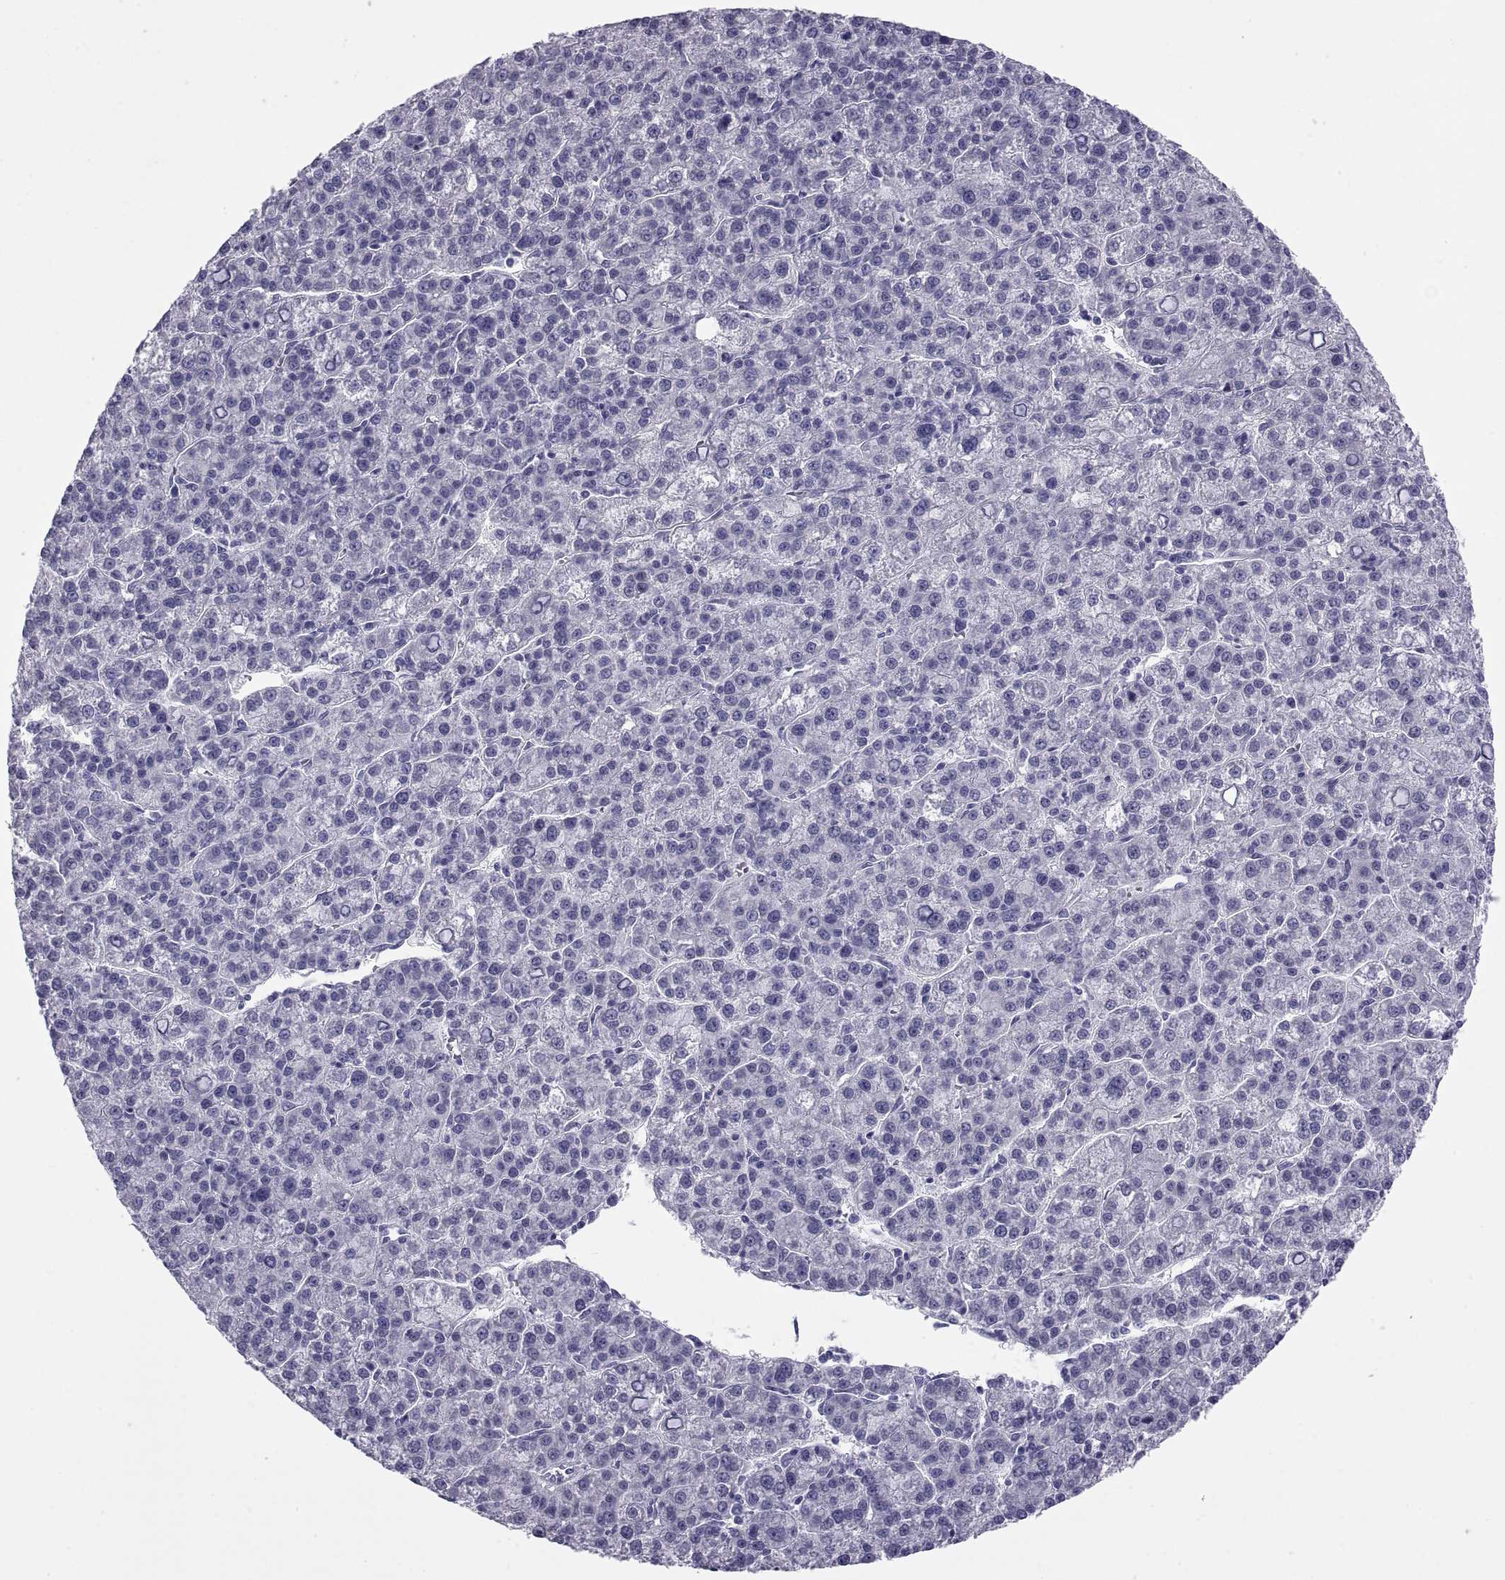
{"staining": {"intensity": "negative", "quantity": "none", "location": "none"}, "tissue": "liver cancer", "cell_type": "Tumor cells", "image_type": "cancer", "snomed": [{"axis": "morphology", "description": "Carcinoma, Hepatocellular, NOS"}, {"axis": "topography", "description": "Liver"}], "caption": "High power microscopy histopathology image of an immunohistochemistry photomicrograph of hepatocellular carcinoma (liver), revealing no significant expression in tumor cells. Brightfield microscopy of immunohistochemistry stained with DAB (3,3'-diaminobenzidine) (brown) and hematoxylin (blue), captured at high magnification.", "gene": "NPTX2", "patient": {"sex": "female", "age": 60}}